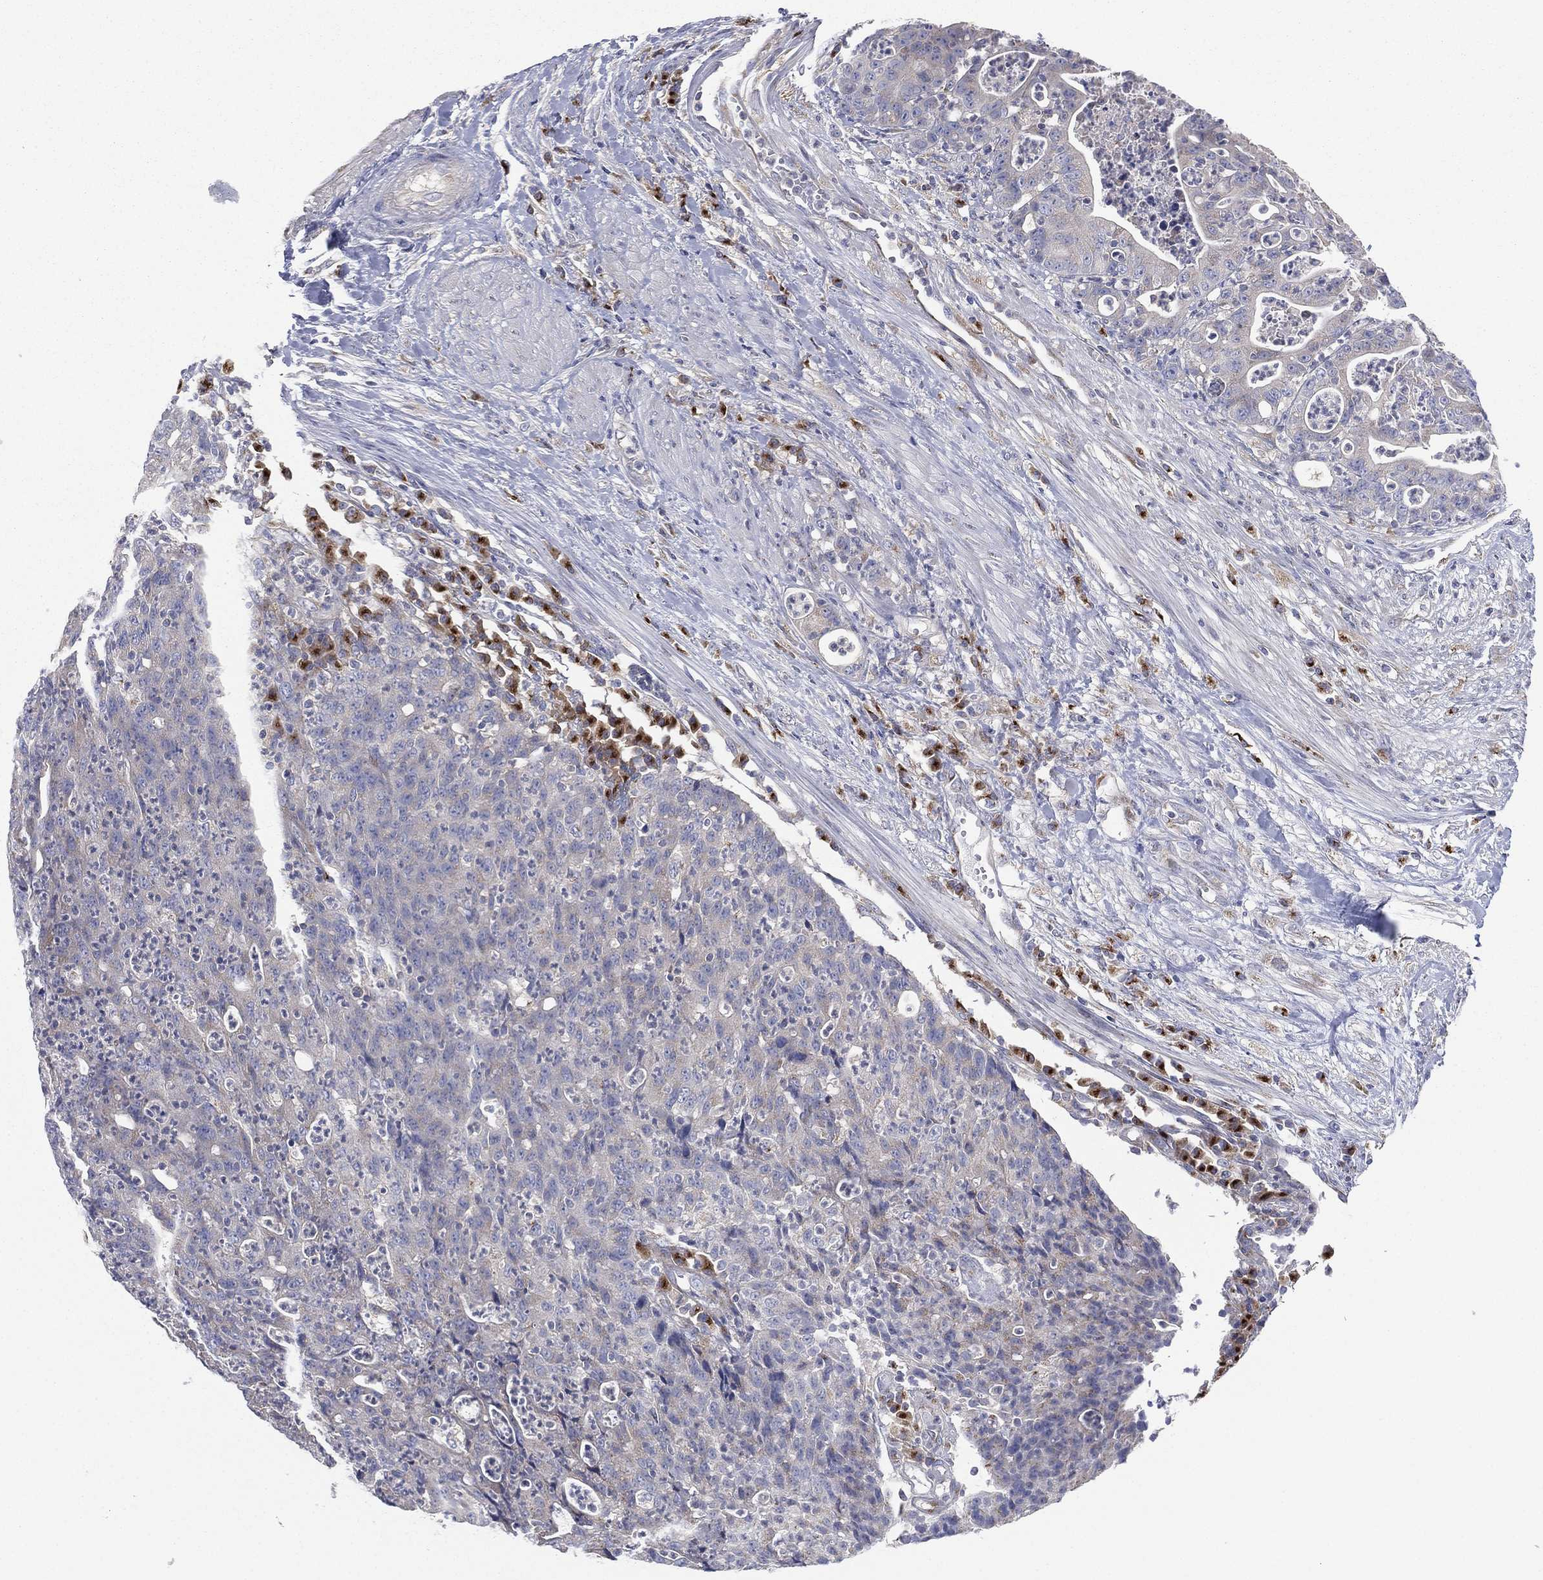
{"staining": {"intensity": "negative", "quantity": "none", "location": "none"}, "tissue": "colorectal cancer", "cell_type": "Tumor cells", "image_type": "cancer", "snomed": [{"axis": "morphology", "description": "Adenocarcinoma, NOS"}, {"axis": "topography", "description": "Colon"}], "caption": "Image shows no significant protein positivity in tumor cells of adenocarcinoma (colorectal).", "gene": "ATP8A2", "patient": {"sex": "male", "age": 70}}